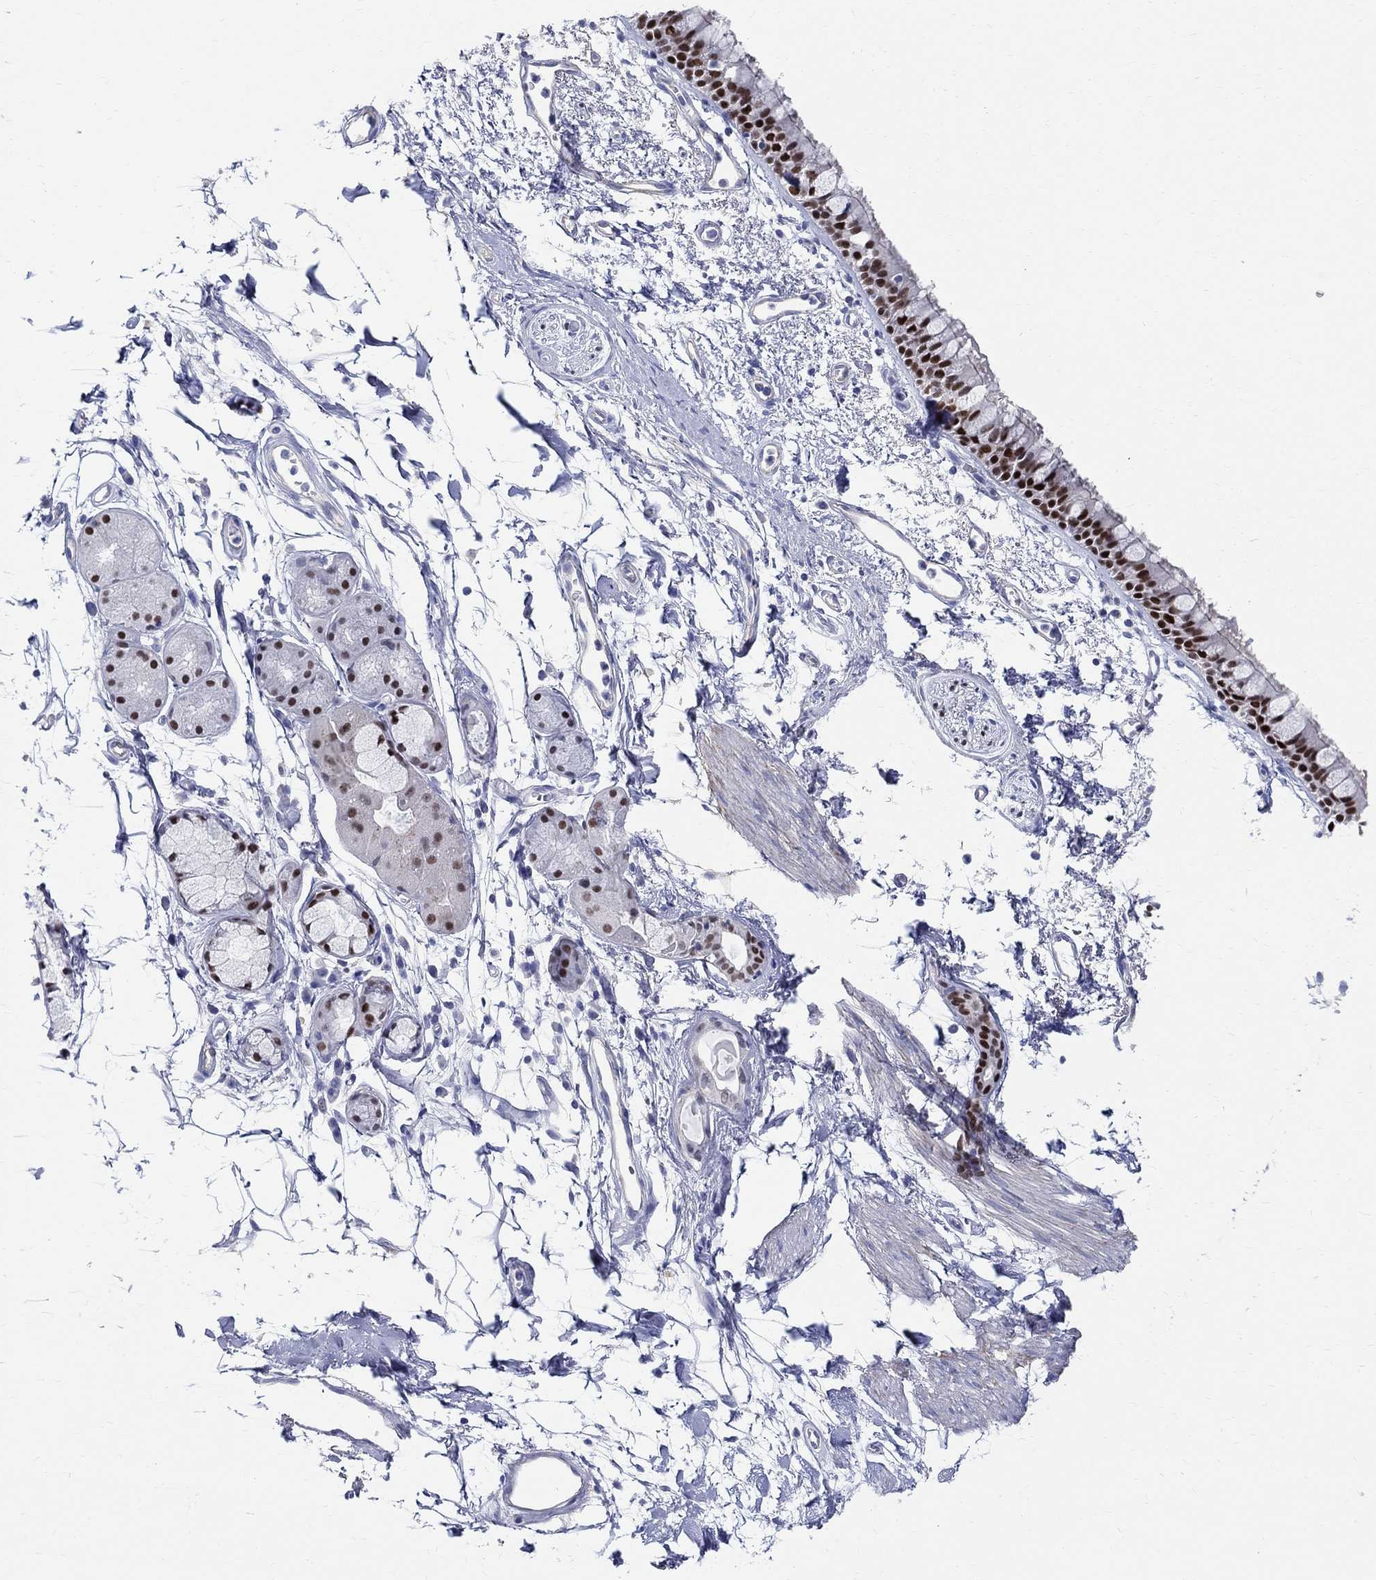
{"staining": {"intensity": "strong", "quantity": ">75%", "location": "nuclear"}, "tissue": "bronchus", "cell_type": "Respiratory epithelial cells", "image_type": "normal", "snomed": [{"axis": "morphology", "description": "Normal tissue, NOS"}, {"axis": "topography", "description": "Cartilage tissue"}, {"axis": "topography", "description": "Bronchus"}], "caption": "This micrograph reveals normal bronchus stained with immunohistochemistry (IHC) to label a protein in brown. The nuclear of respiratory epithelial cells show strong positivity for the protein. Nuclei are counter-stained blue.", "gene": "SOX2", "patient": {"sex": "male", "age": 66}}